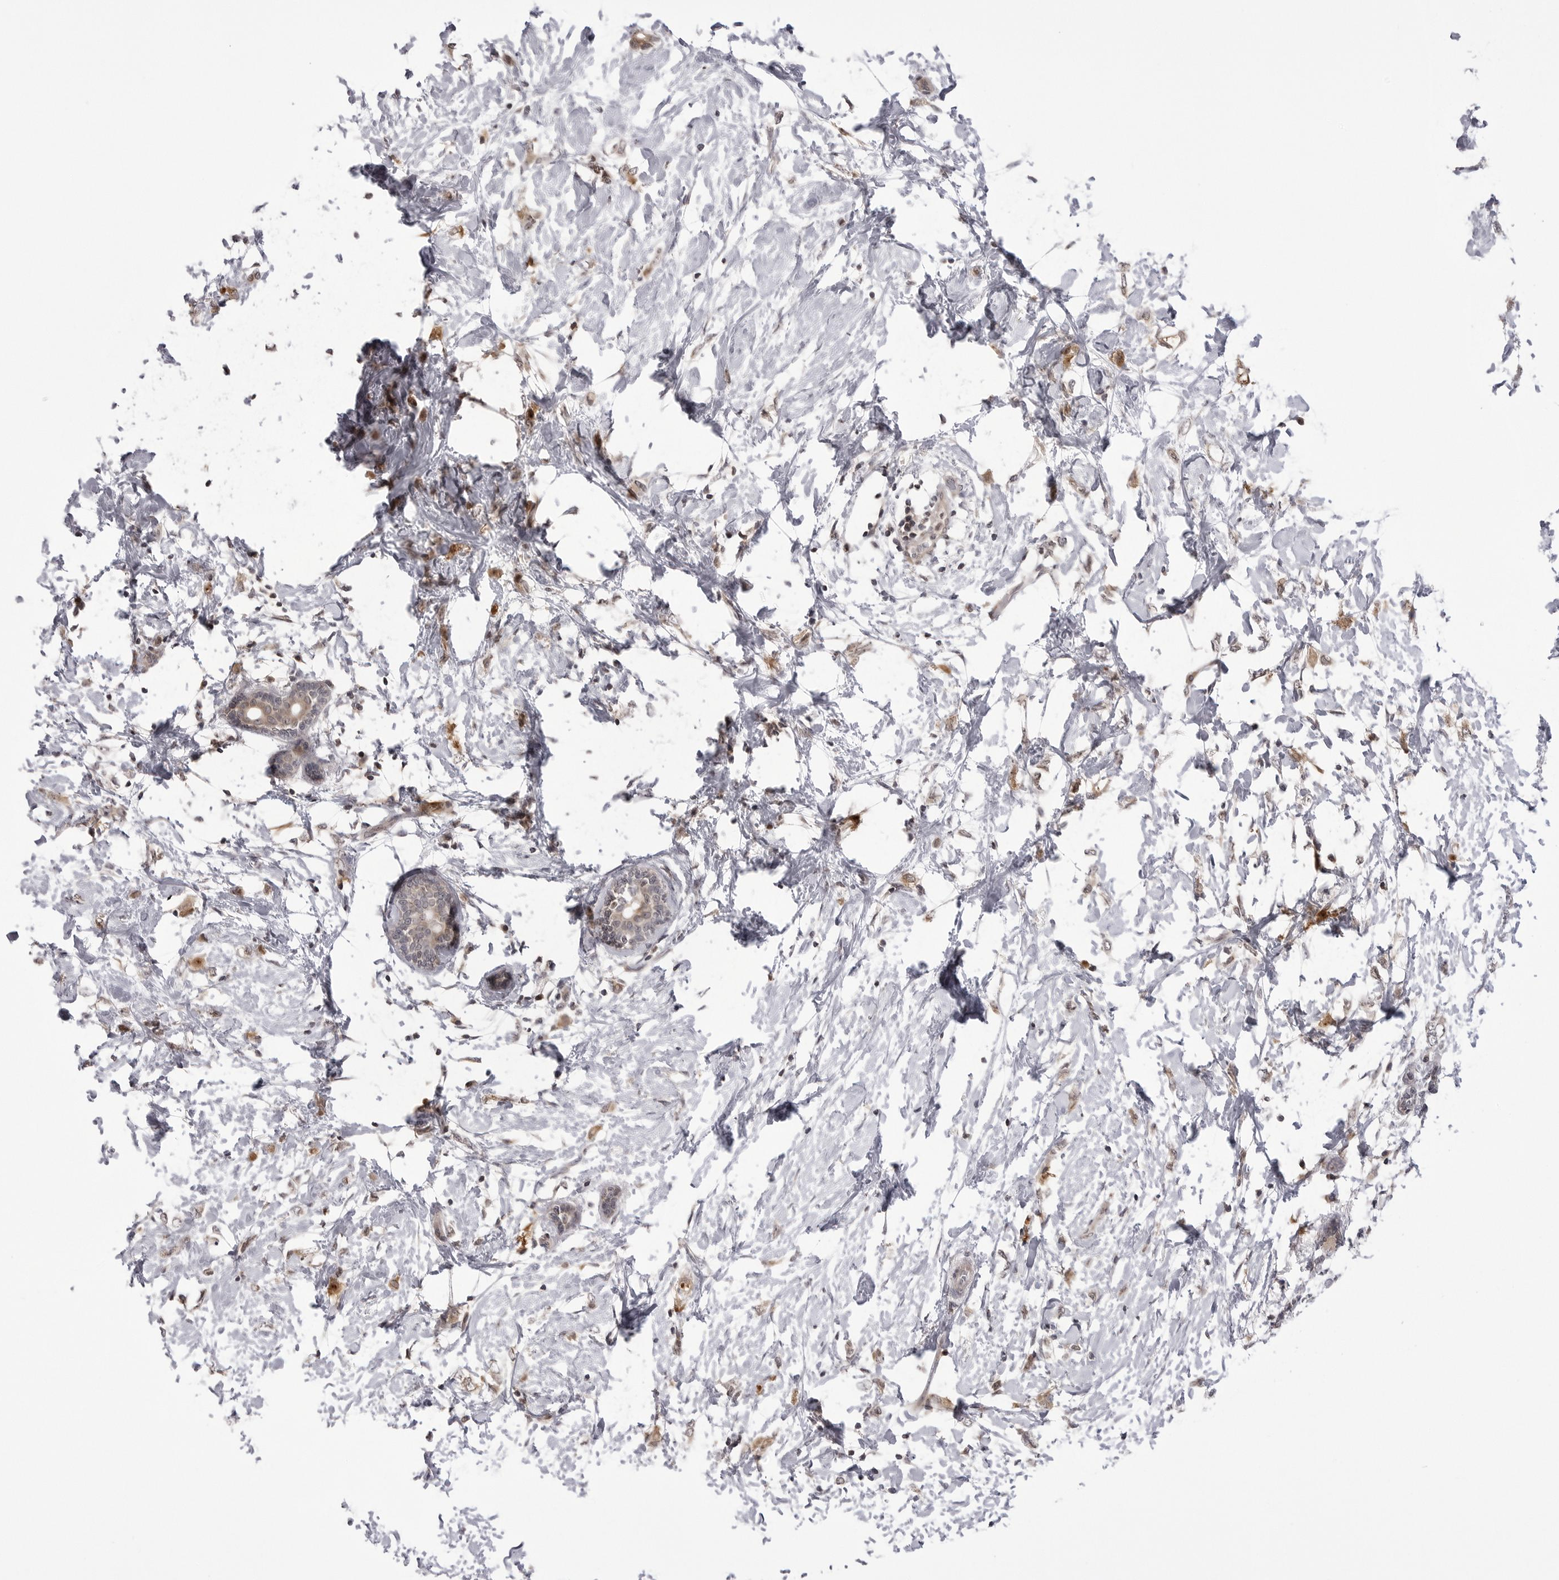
{"staining": {"intensity": "weak", "quantity": ">75%", "location": "cytoplasmic/membranous"}, "tissue": "breast cancer", "cell_type": "Tumor cells", "image_type": "cancer", "snomed": [{"axis": "morphology", "description": "Normal tissue, NOS"}, {"axis": "morphology", "description": "Lobular carcinoma"}, {"axis": "topography", "description": "Breast"}], "caption": "This photomicrograph displays immunohistochemistry staining of lobular carcinoma (breast), with low weak cytoplasmic/membranous positivity in about >75% of tumor cells.", "gene": "PTK2B", "patient": {"sex": "female", "age": 47}}